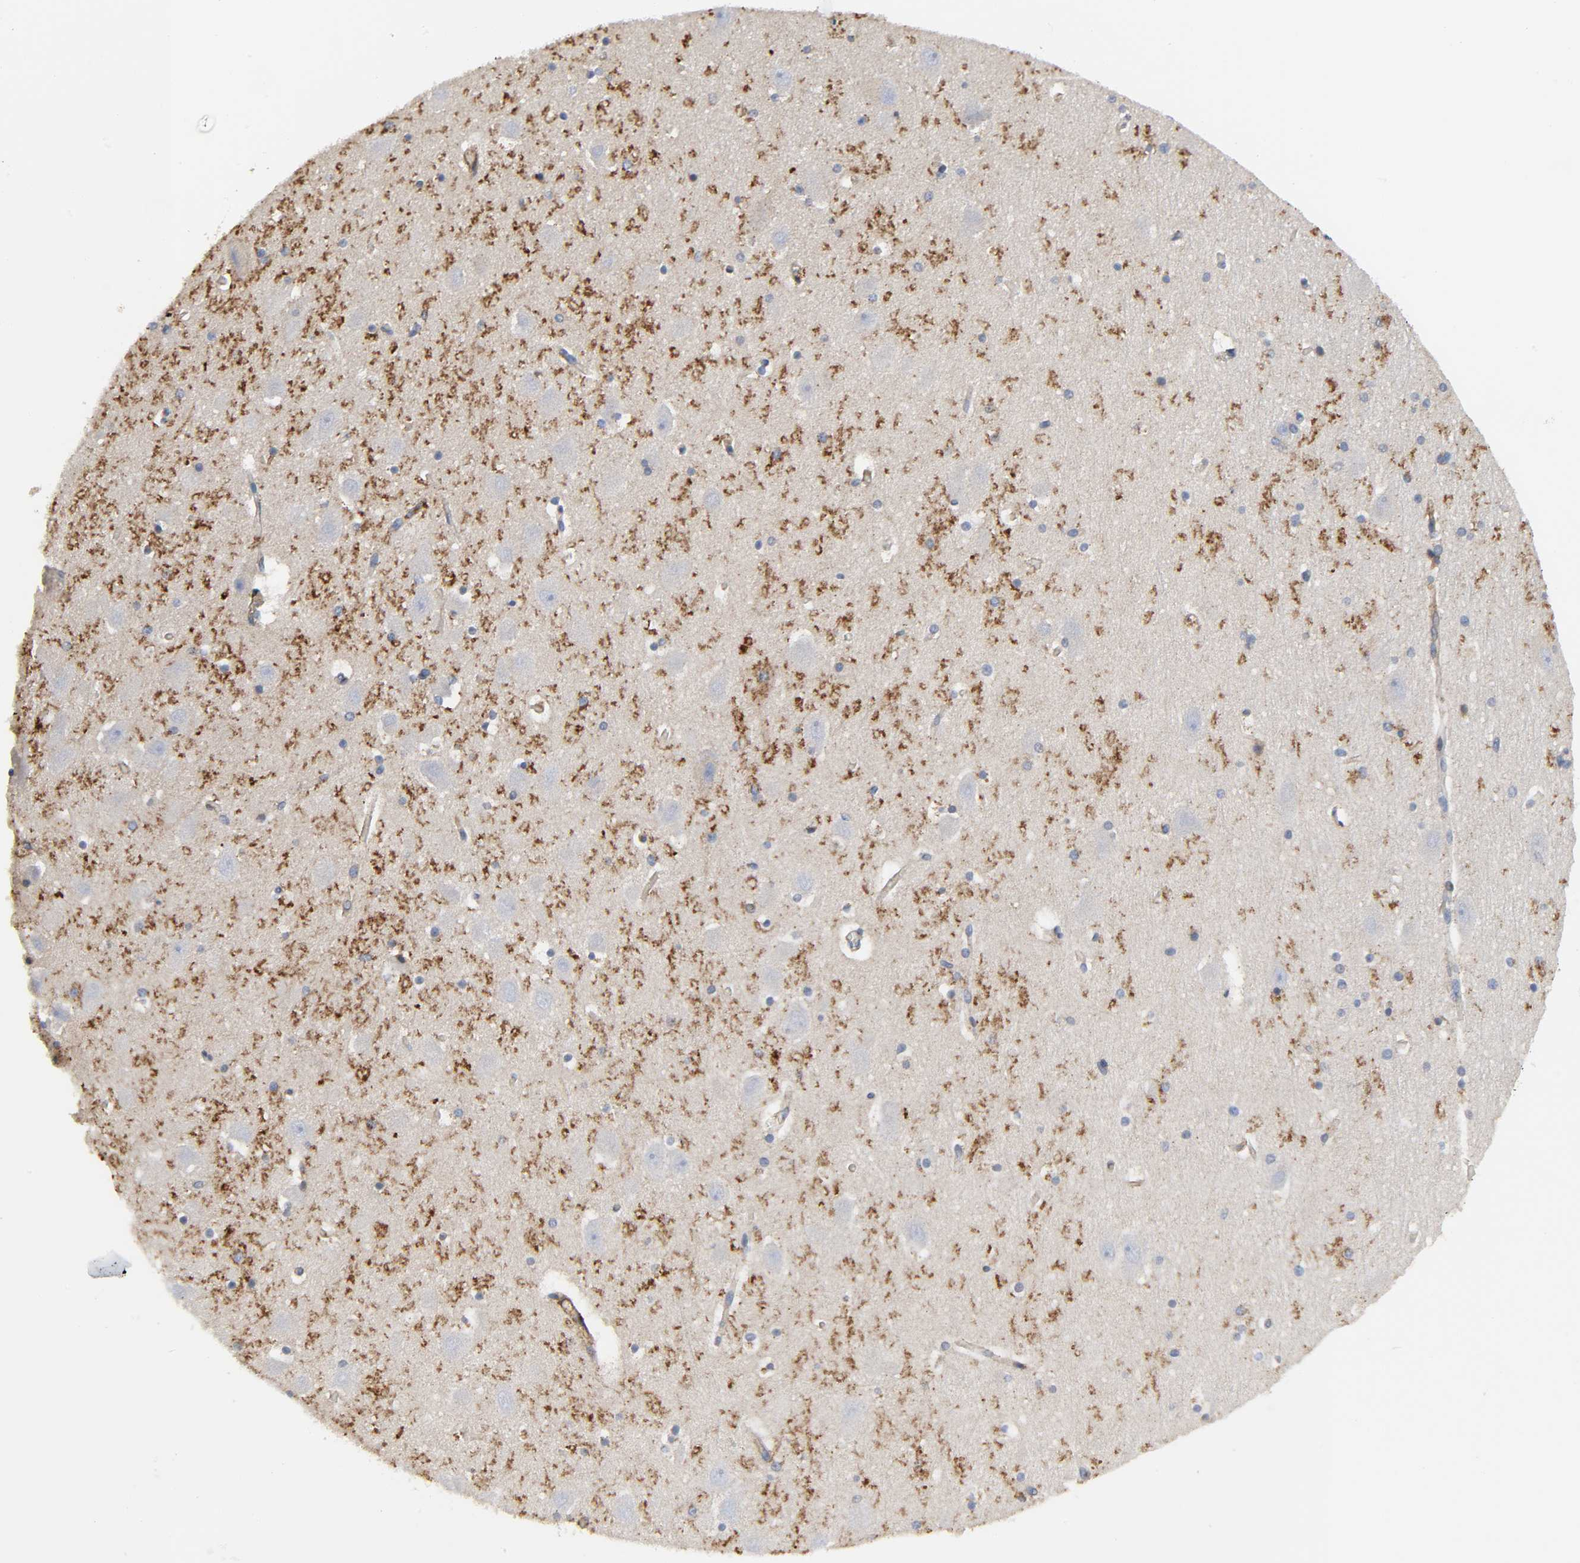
{"staining": {"intensity": "weak", "quantity": "<25%", "location": "cytoplasmic/membranous"}, "tissue": "hippocampus", "cell_type": "Glial cells", "image_type": "normal", "snomed": [{"axis": "morphology", "description": "Normal tissue, NOS"}, {"axis": "topography", "description": "Hippocampus"}], "caption": "IHC photomicrograph of normal human hippocampus stained for a protein (brown), which demonstrates no positivity in glial cells. (DAB immunohistochemistry, high magnification).", "gene": "ARHGAP1", "patient": {"sex": "male", "age": 45}}